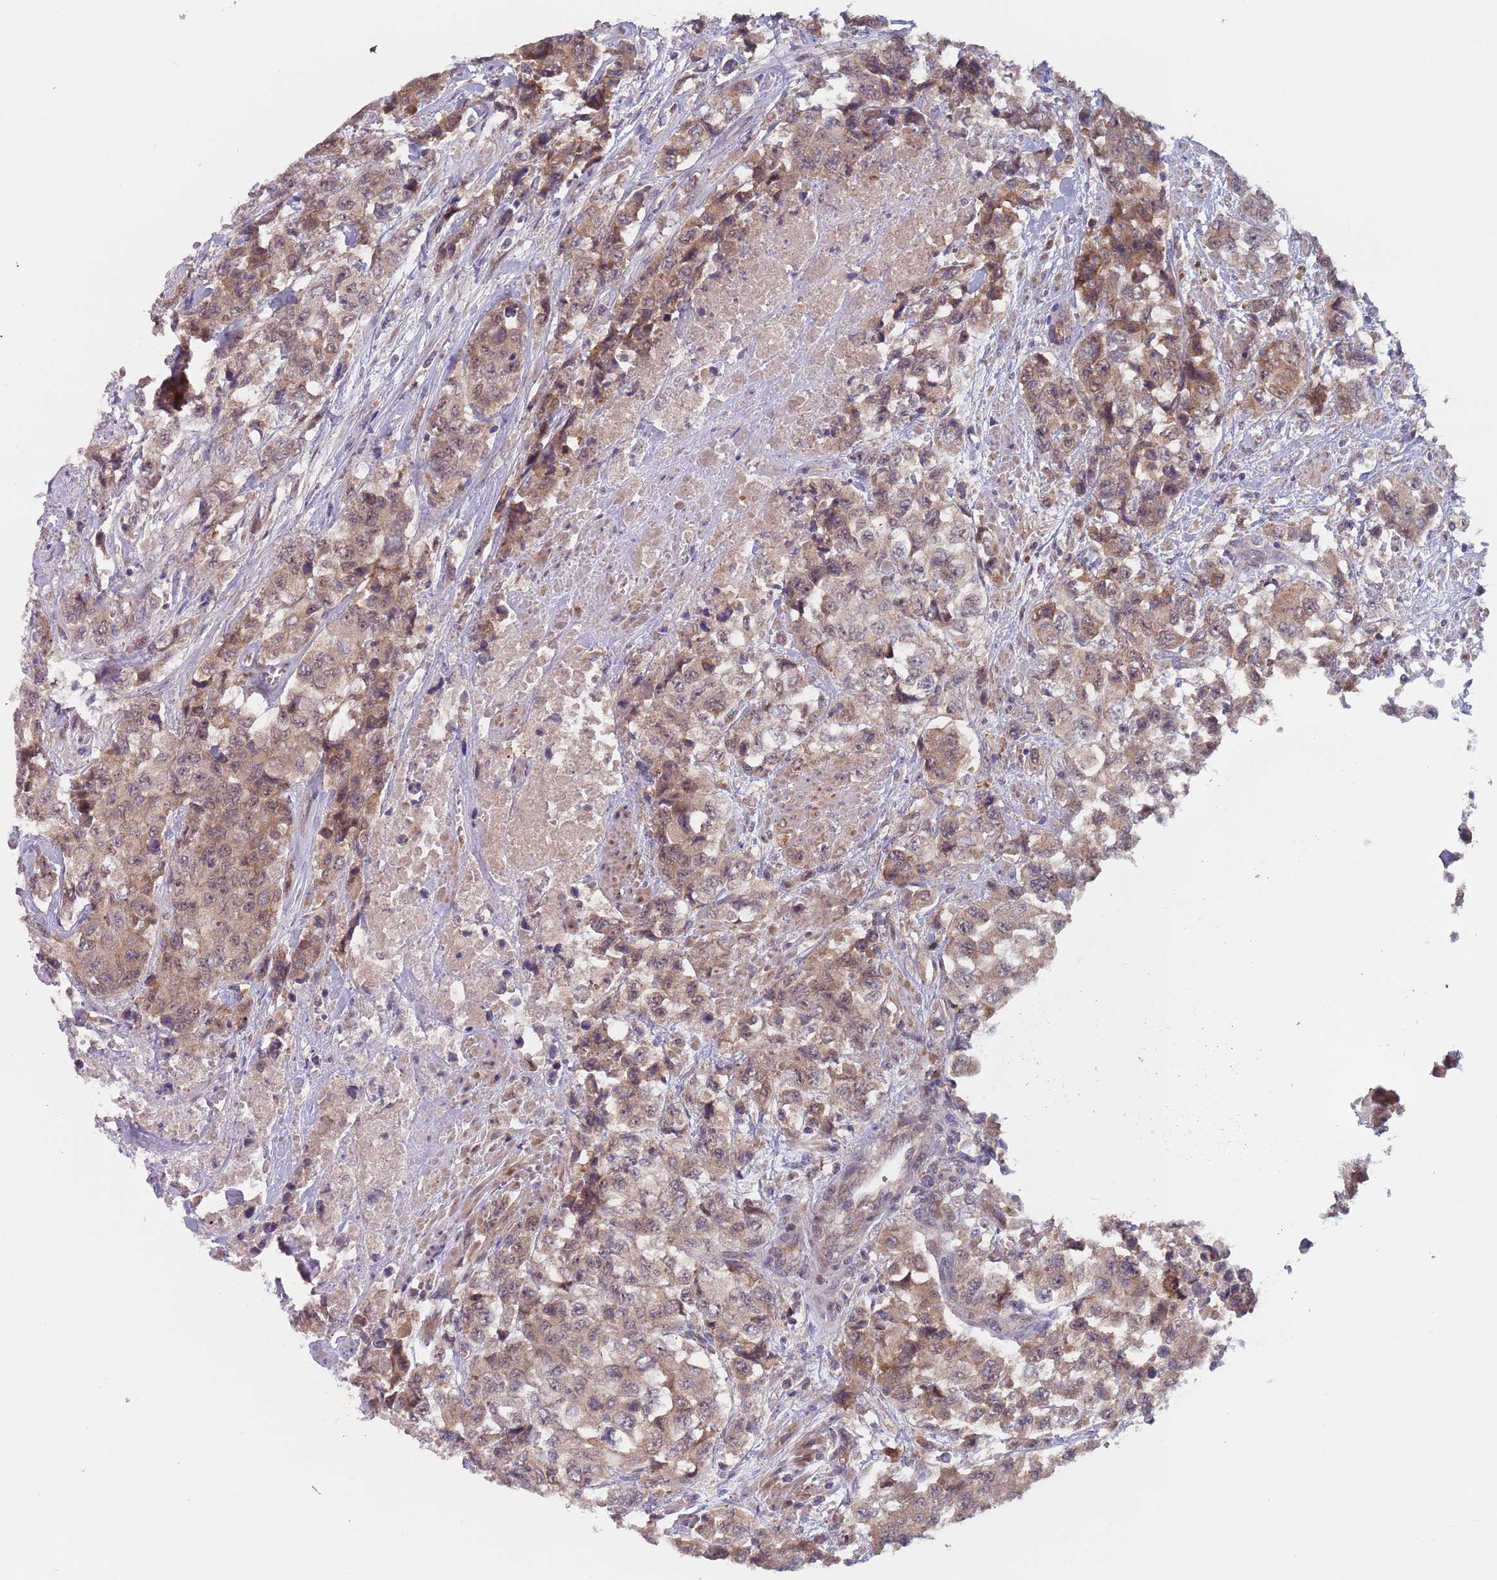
{"staining": {"intensity": "weak", "quantity": ">75%", "location": "cytoplasmic/membranous,nuclear"}, "tissue": "urothelial cancer", "cell_type": "Tumor cells", "image_type": "cancer", "snomed": [{"axis": "morphology", "description": "Urothelial carcinoma, High grade"}, {"axis": "topography", "description": "Urinary bladder"}], "caption": "A micrograph of human urothelial cancer stained for a protein reveals weak cytoplasmic/membranous and nuclear brown staining in tumor cells. (Brightfield microscopy of DAB IHC at high magnification).", "gene": "ZNF140", "patient": {"sex": "female", "age": 78}}